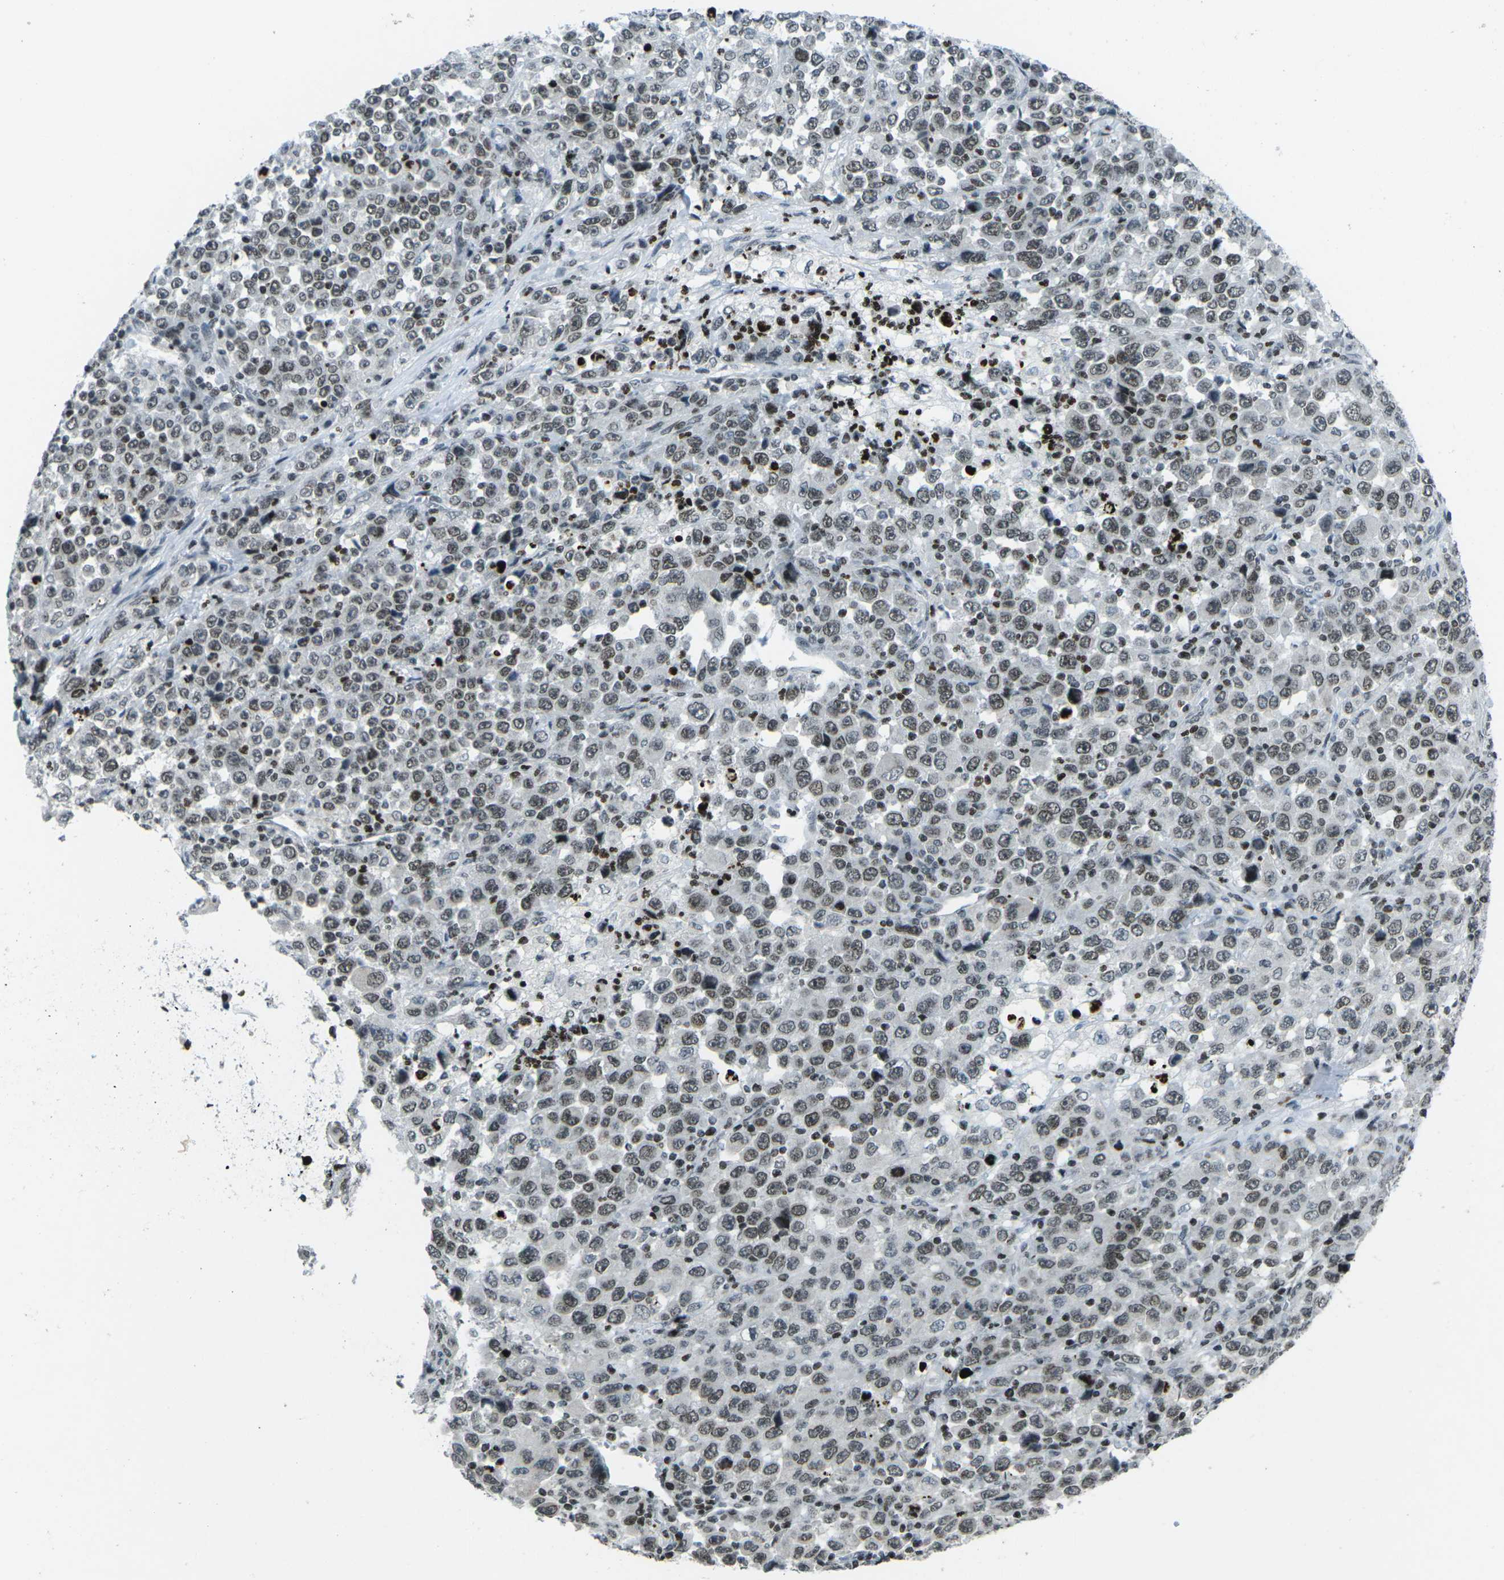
{"staining": {"intensity": "weak", "quantity": ">75%", "location": "nuclear"}, "tissue": "stomach cancer", "cell_type": "Tumor cells", "image_type": "cancer", "snomed": [{"axis": "morphology", "description": "Normal tissue, NOS"}, {"axis": "morphology", "description": "Adenocarcinoma, NOS"}, {"axis": "topography", "description": "Stomach, upper"}, {"axis": "topography", "description": "Stomach"}], "caption": "Immunohistochemistry micrograph of neoplastic tissue: stomach cancer stained using immunohistochemistry (IHC) shows low levels of weak protein expression localized specifically in the nuclear of tumor cells, appearing as a nuclear brown color.", "gene": "EME1", "patient": {"sex": "male", "age": 59}}